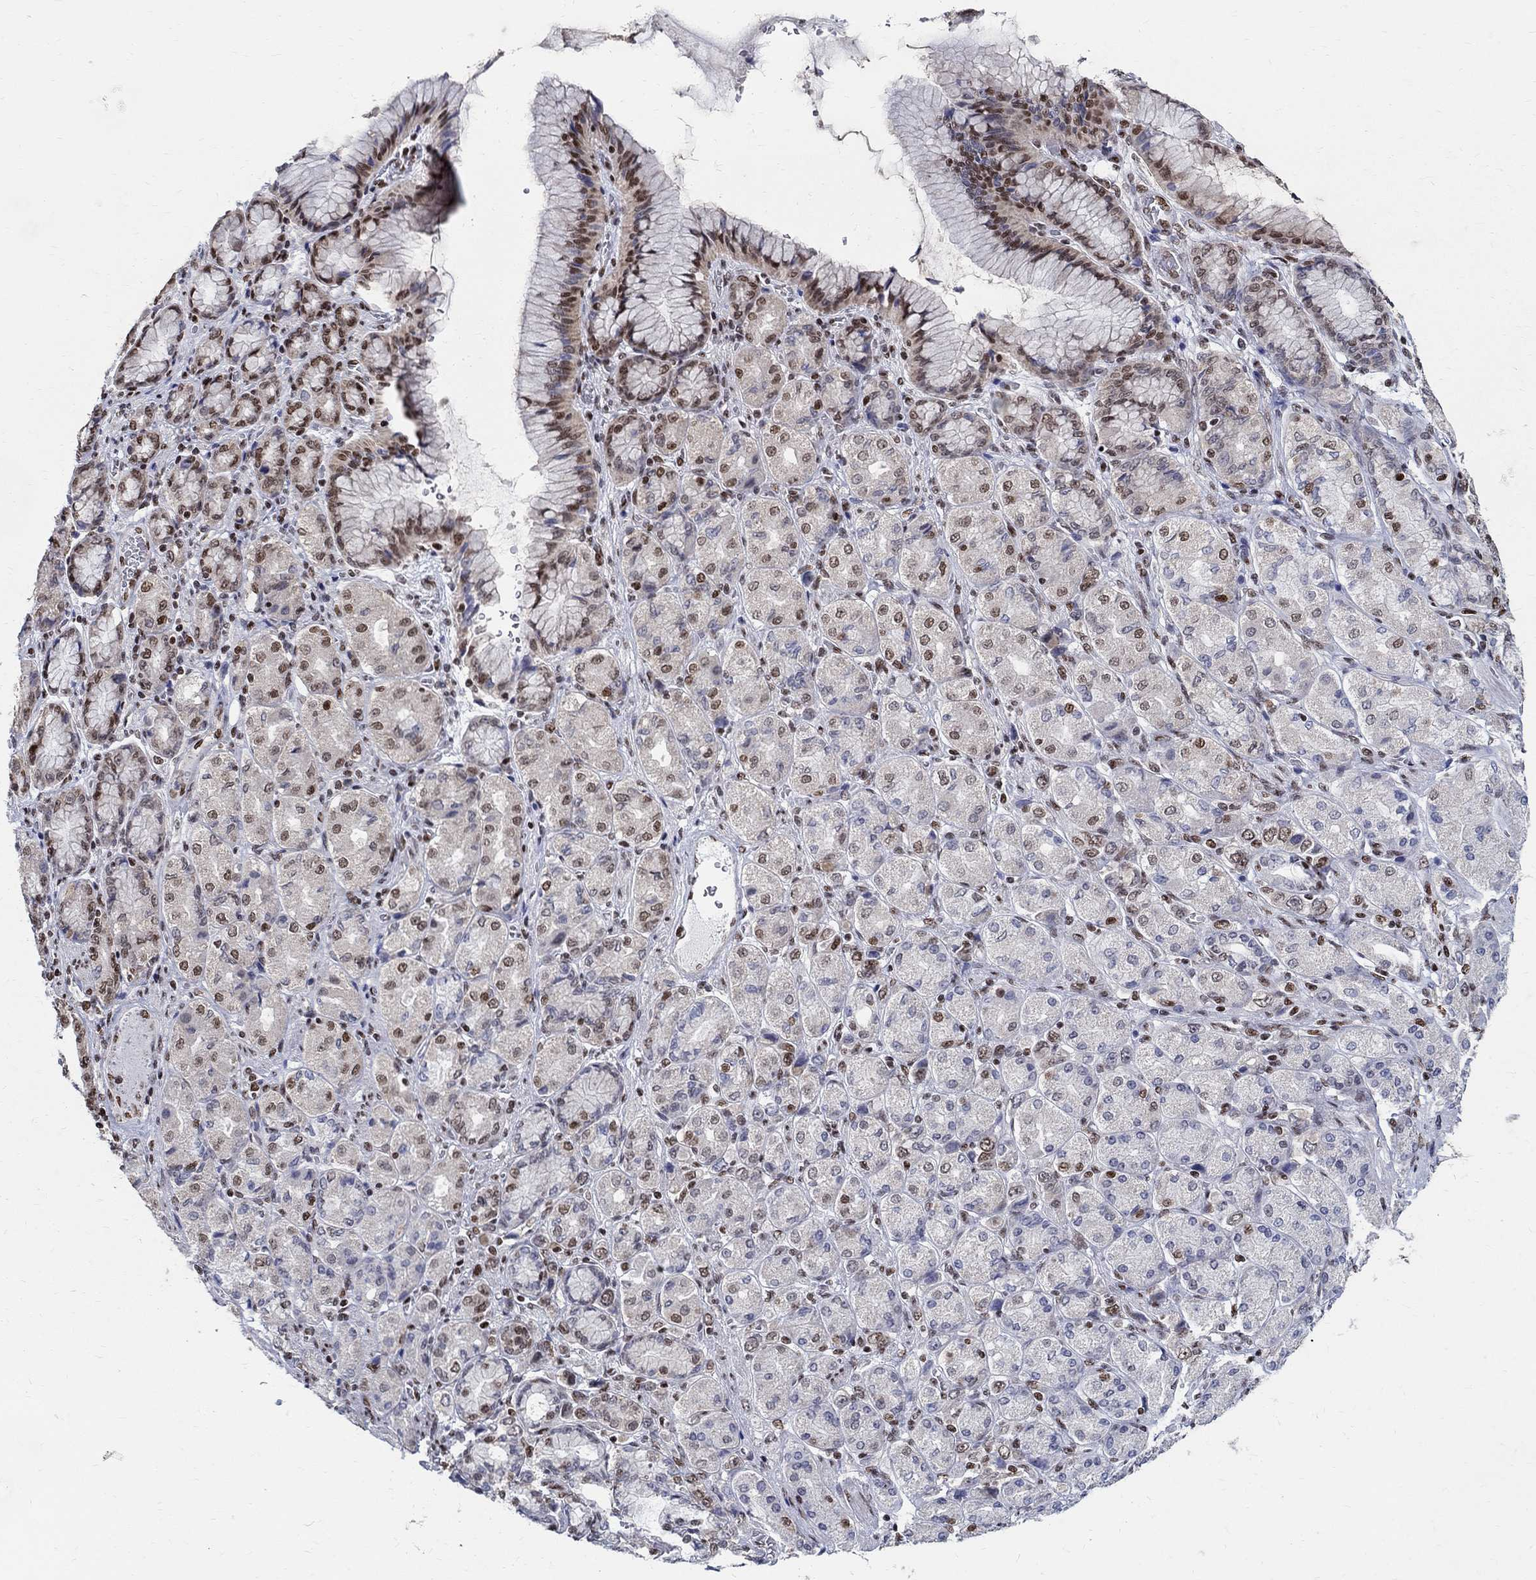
{"staining": {"intensity": "moderate", "quantity": "25%-75%", "location": "nuclear"}, "tissue": "stomach cancer", "cell_type": "Tumor cells", "image_type": "cancer", "snomed": [{"axis": "morphology", "description": "Normal tissue, NOS"}, {"axis": "morphology", "description": "Adenocarcinoma, NOS"}, {"axis": "morphology", "description": "Adenocarcinoma, High grade"}, {"axis": "topography", "description": "Stomach, upper"}, {"axis": "topography", "description": "Stomach"}], "caption": "IHC (DAB (3,3'-diaminobenzidine)) staining of stomach adenocarcinoma shows moderate nuclear protein staining in approximately 25%-75% of tumor cells.", "gene": "FBXO16", "patient": {"sex": "female", "age": 65}}